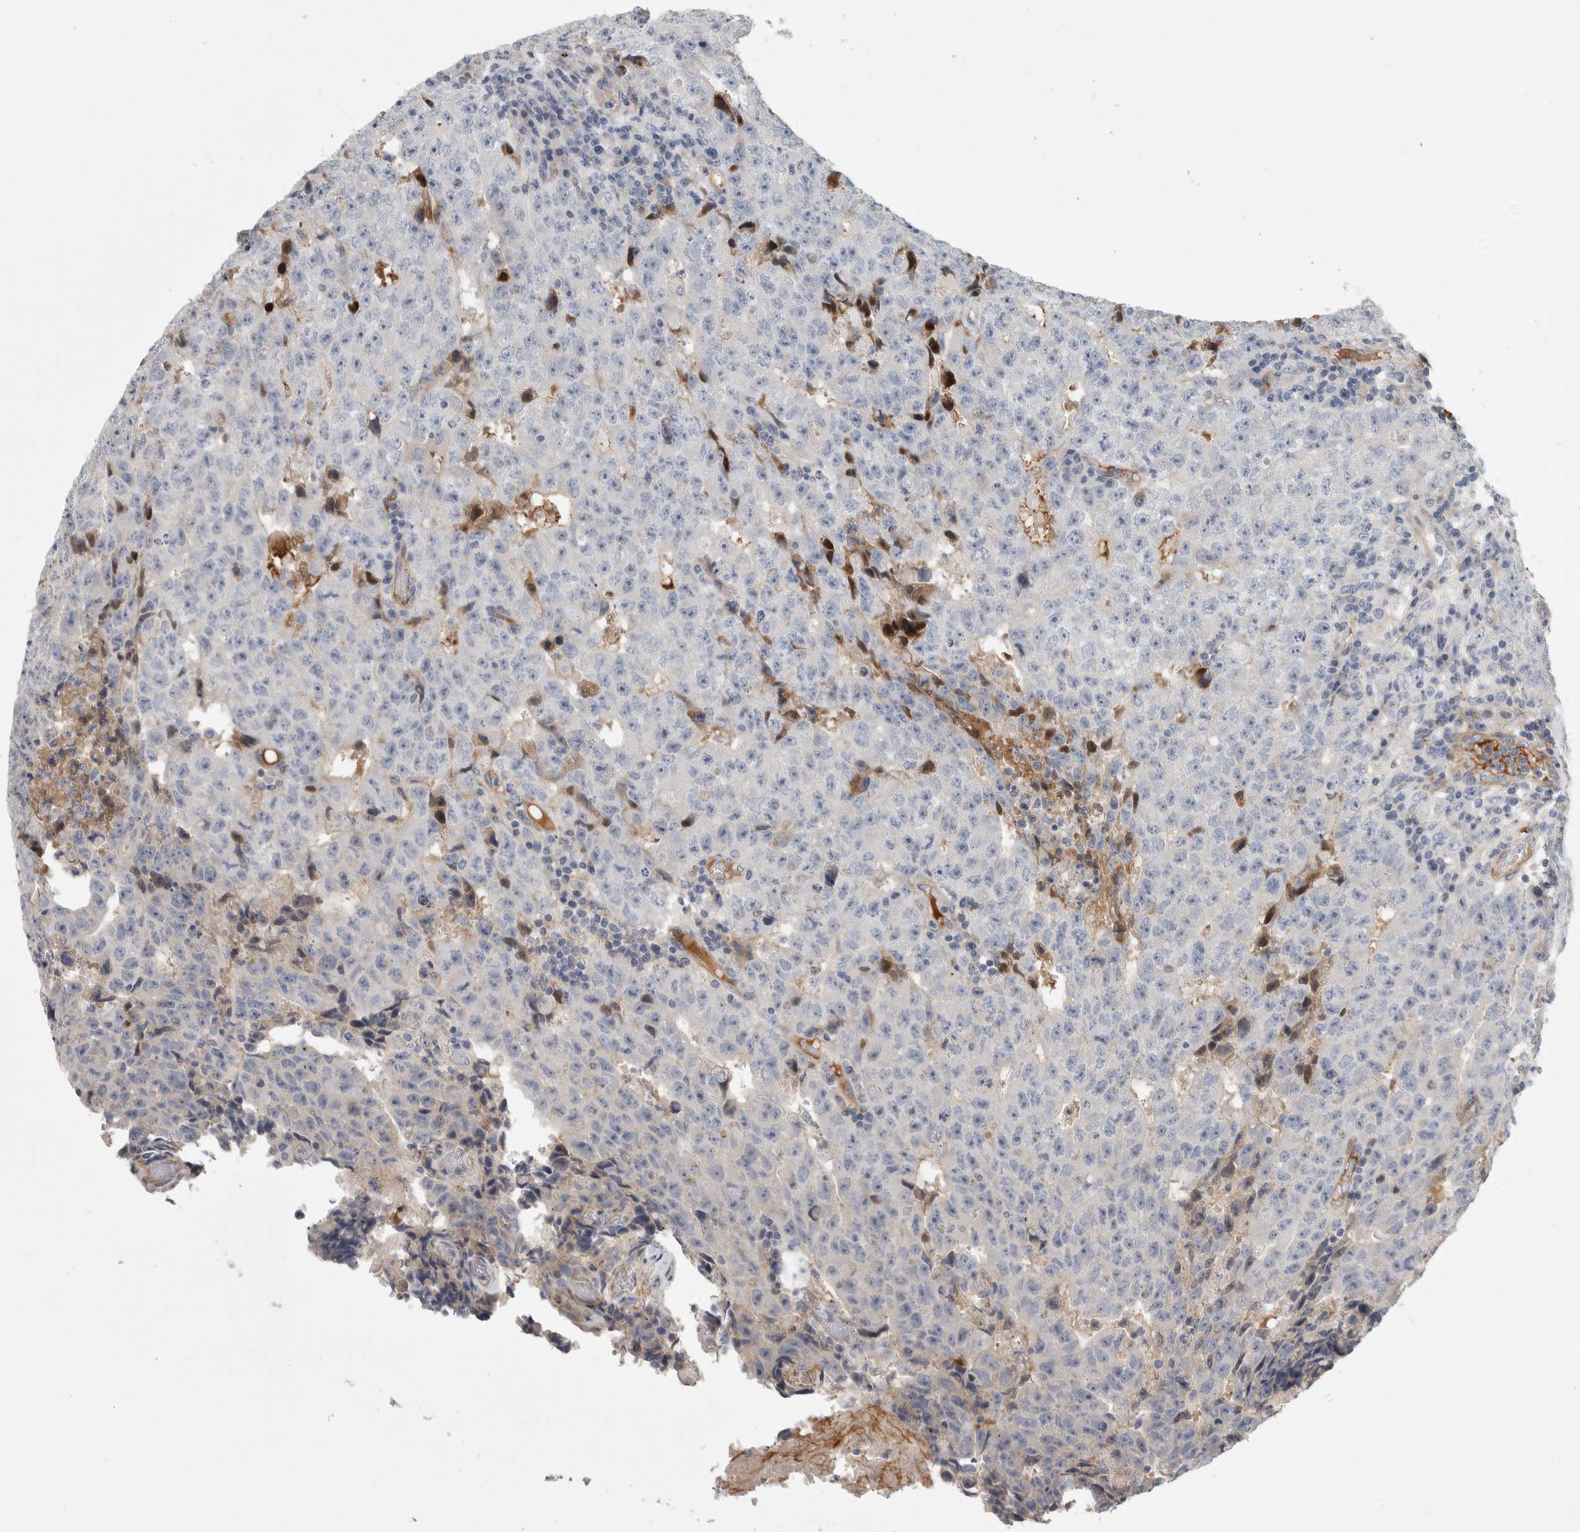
{"staining": {"intensity": "negative", "quantity": "none", "location": "none"}, "tissue": "testis cancer", "cell_type": "Tumor cells", "image_type": "cancer", "snomed": [{"axis": "morphology", "description": "Necrosis, NOS"}, {"axis": "morphology", "description": "Carcinoma, Embryonal, NOS"}, {"axis": "topography", "description": "Testis"}], "caption": "A high-resolution histopathology image shows IHC staining of testis cancer (embryonal carcinoma), which shows no significant positivity in tumor cells. (Brightfield microscopy of DAB immunohistochemistry (IHC) at high magnification).", "gene": "PSMG3", "patient": {"sex": "male", "age": 19}}